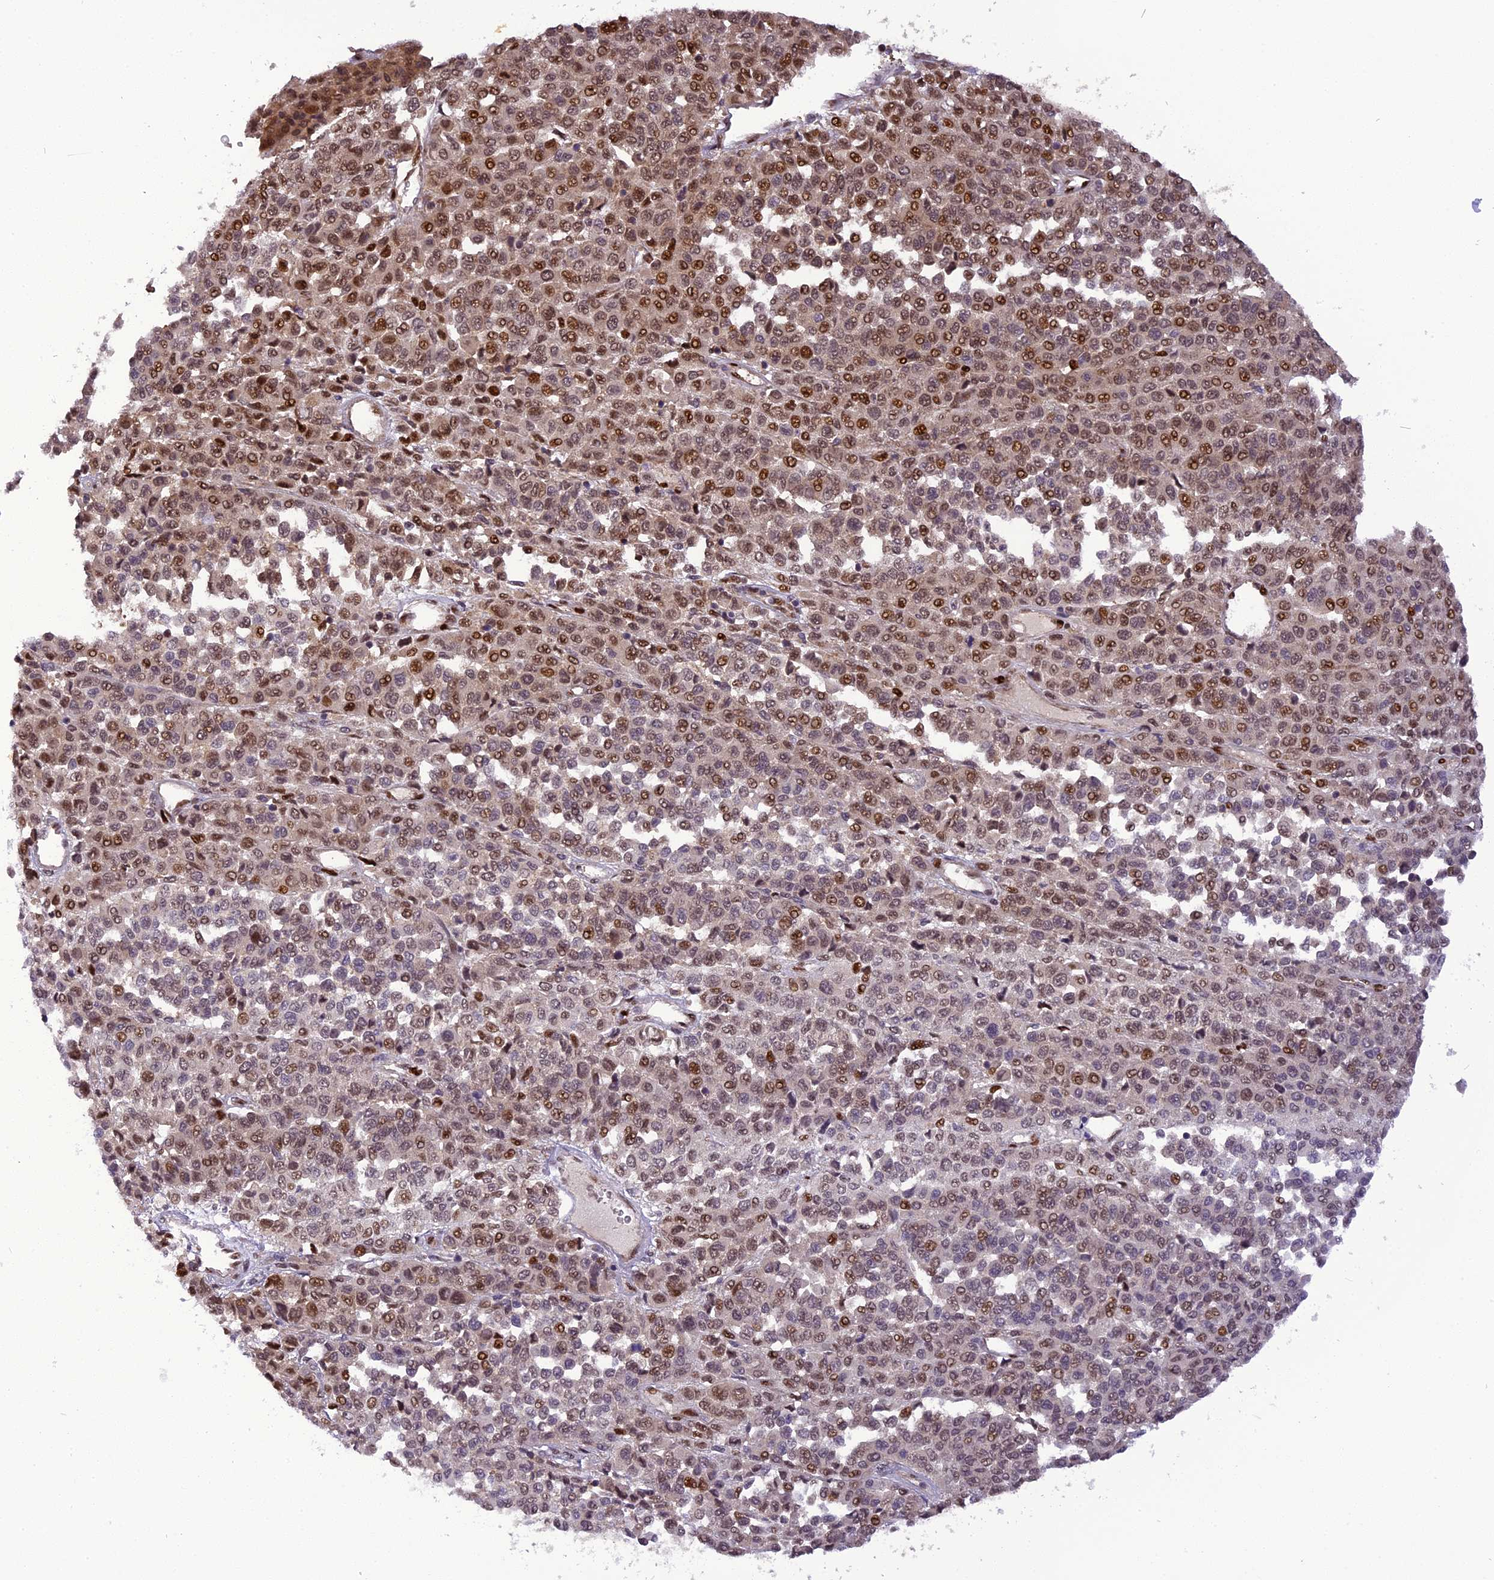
{"staining": {"intensity": "moderate", "quantity": "25%-75%", "location": "nuclear"}, "tissue": "melanoma", "cell_type": "Tumor cells", "image_type": "cancer", "snomed": [{"axis": "morphology", "description": "Malignant melanoma, Metastatic site"}, {"axis": "topography", "description": "Pancreas"}], "caption": "A medium amount of moderate nuclear positivity is seen in approximately 25%-75% of tumor cells in melanoma tissue.", "gene": "MICALL1", "patient": {"sex": "female", "age": 30}}